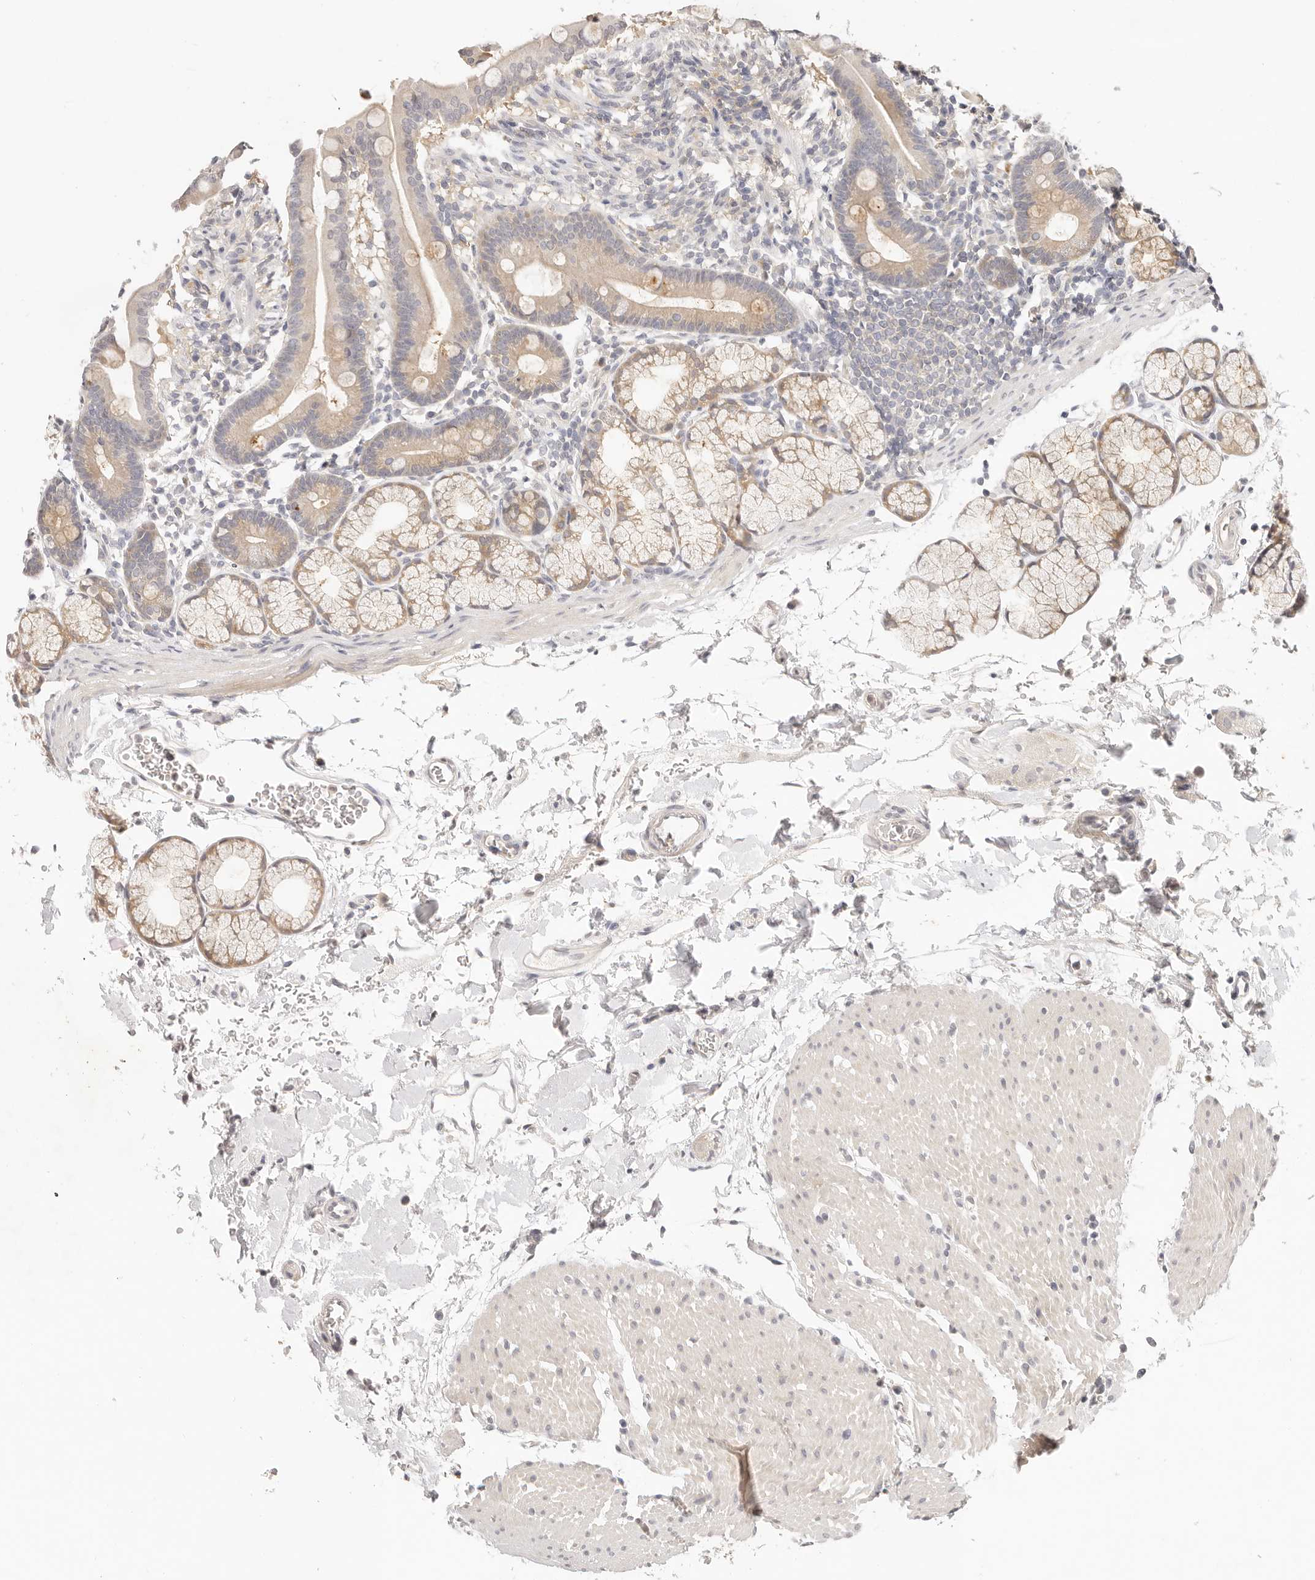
{"staining": {"intensity": "weak", "quantity": "25%-75%", "location": "cytoplasmic/membranous"}, "tissue": "duodenum", "cell_type": "Glandular cells", "image_type": "normal", "snomed": [{"axis": "morphology", "description": "Normal tissue, NOS"}, {"axis": "topography", "description": "Duodenum"}], "caption": "Immunohistochemistry (DAB) staining of unremarkable human duodenum displays weak cytoplasmic/membranous protein expression in approximately 25%-75% of glandular cells. Using DAB (brown) and hematoxylin (blue) stains, captured at high magnification using brightfield microscopy.", "gene": "GGPS1", "patient": {"sex": "male", "age": 54}}